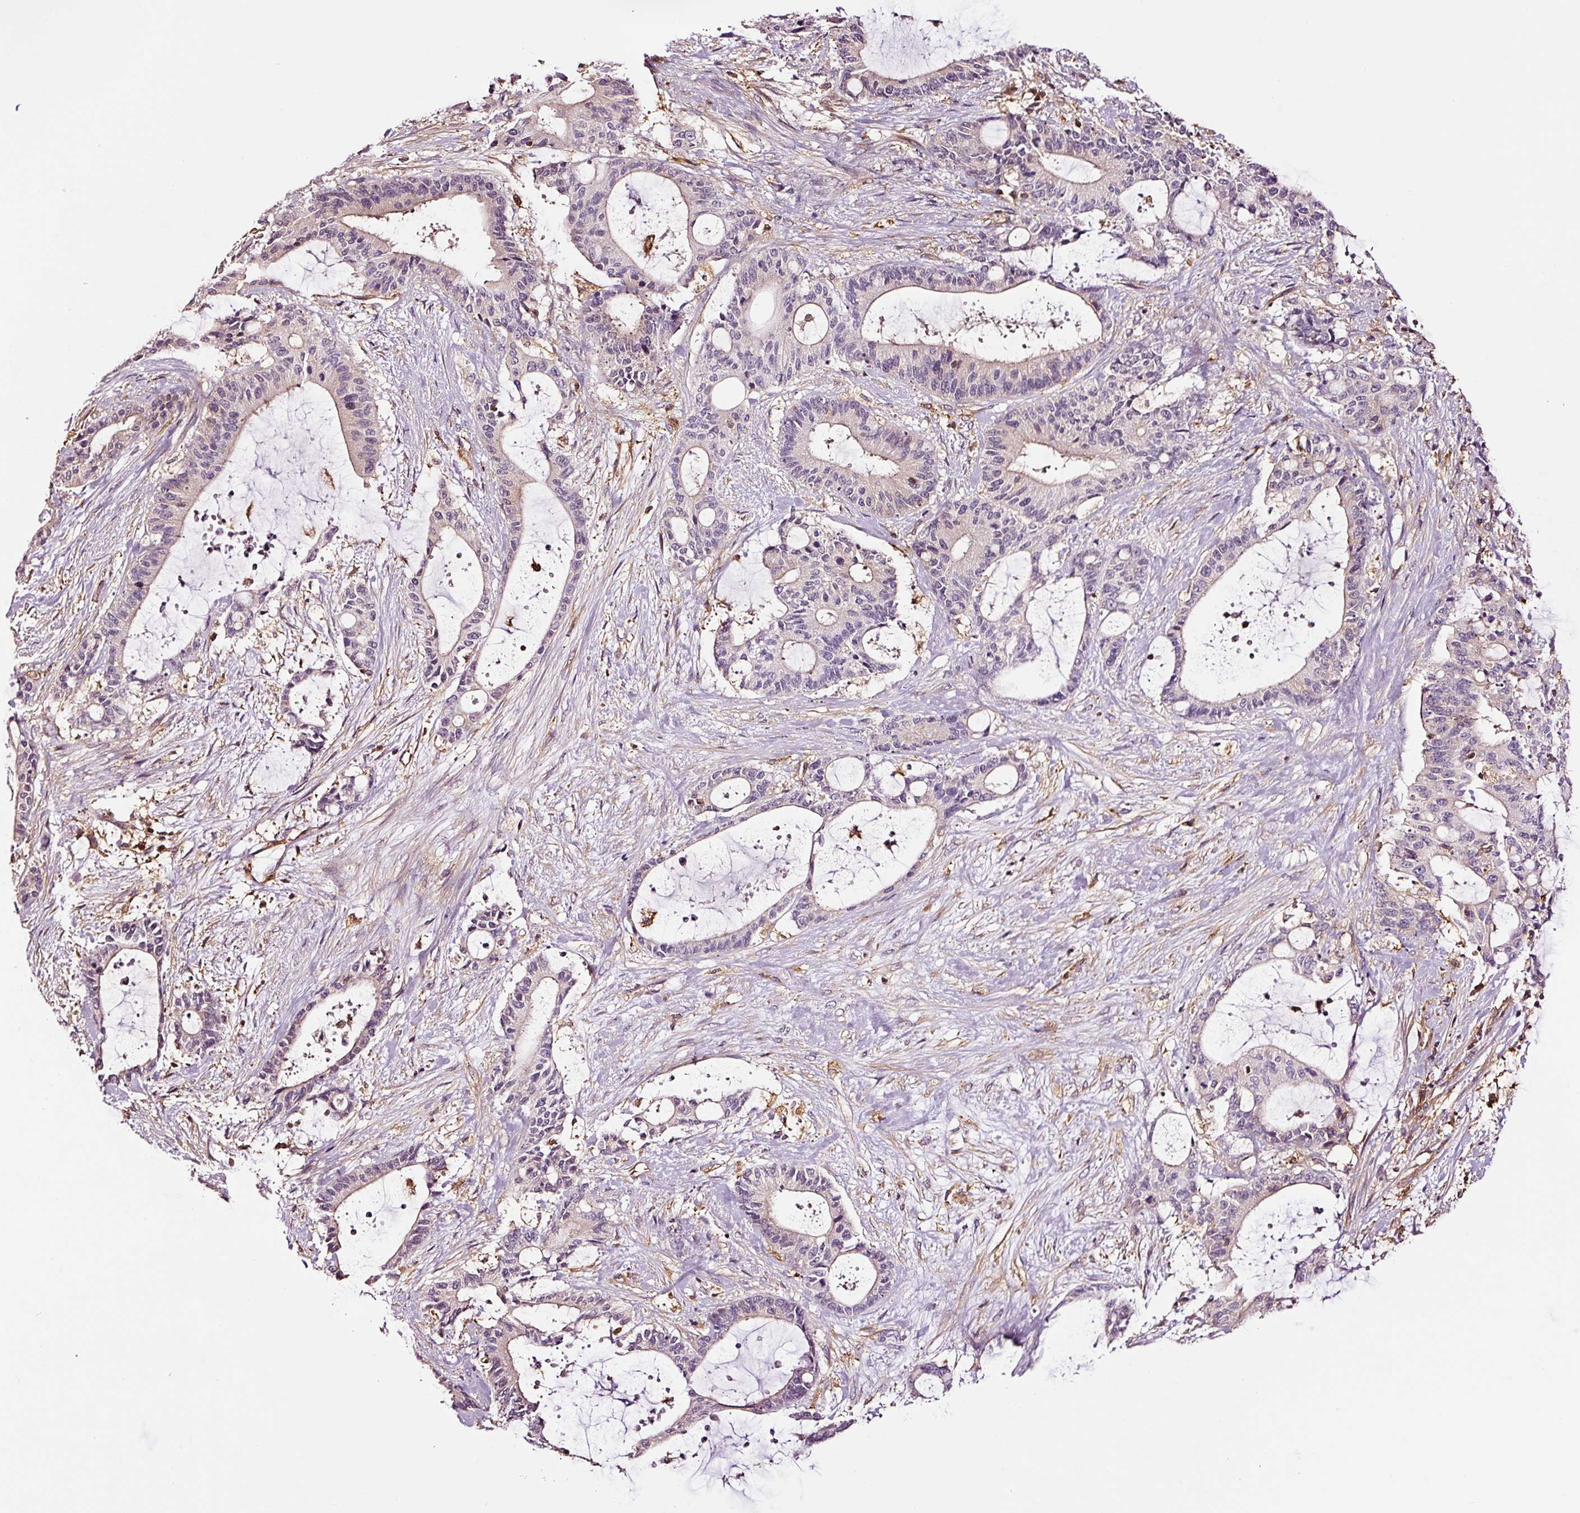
{"staining": {"intensity": "negative", "quantity": "none", "location": "none"}, "tissue": "liver cancer", "cell_type": "Tumor cells", "image_type": "cancer", "snomed": [{"axis": "morphology", "description": "Normal tissue, NOS"}, {"axis": "morphology", "description": "Cholangiocarcinoma"}, {"axis": "topography", "description": "Liver"}, {"axis": "topography", "description": "Peripheral nerve tissue"}], "caption": "Tumor cells are negative for brown protein staining in liver cholangiocarcinoma.", "gene": "METAP1", "patient": {"sex": "female", "age": 73}}